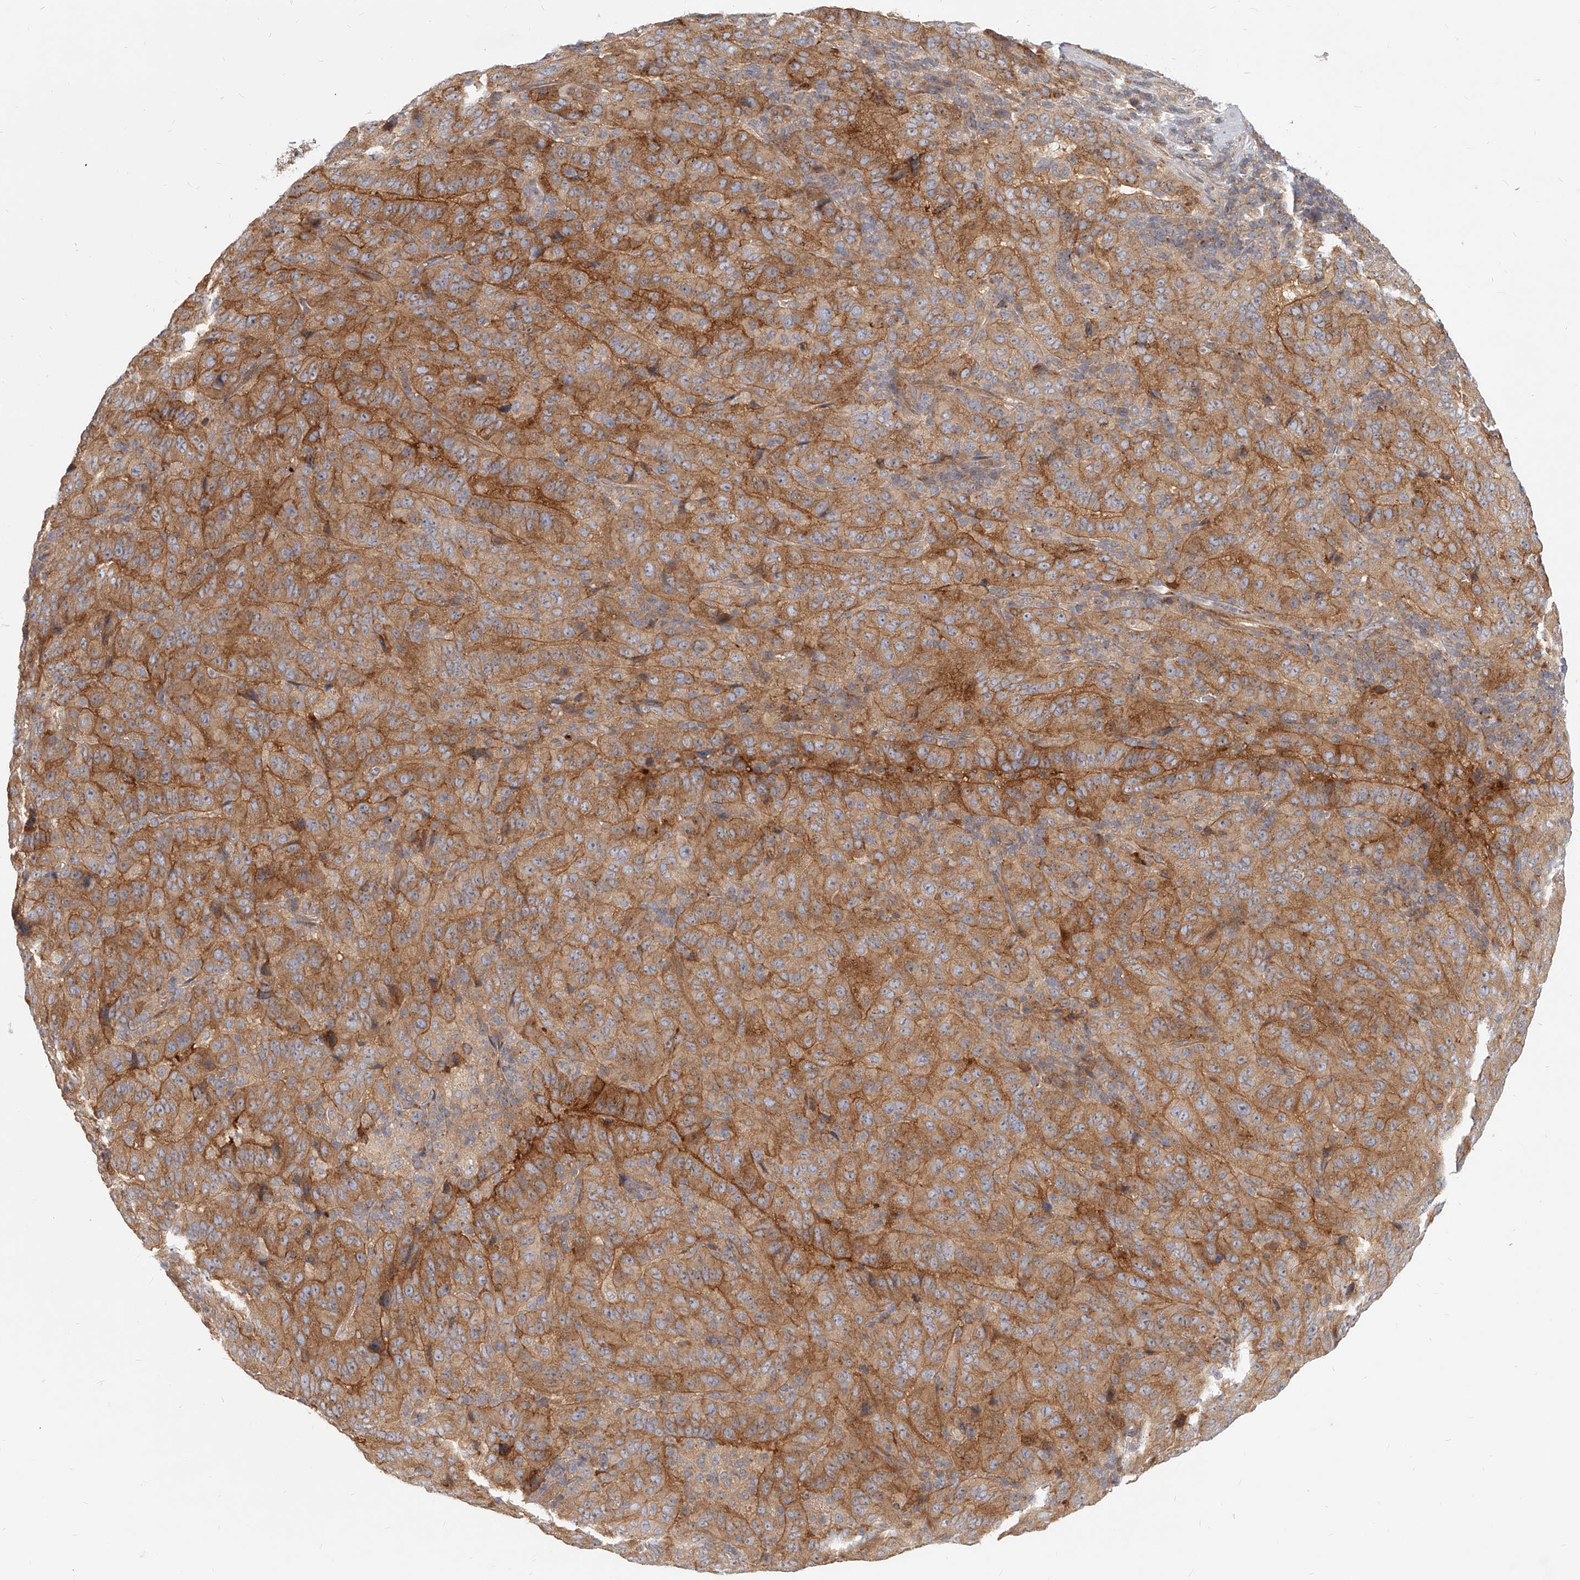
{"staining": {"intensity": "moderate", "quantity": ">75%", "location": "cytoplasmic/membranous"}, "tissue": "pancreatic cancer", "cell_type": "Tumor cells", "image_type": "cancer", "snomed": [{"axis": "morphology", "description": "Adenocarcinoma, NOS"}, {"axis": "topography", "description": "Pancreas"}], "caption": "The immunohistochemical stain shows moderate cytoplasmic/membranous staining in tumor cells of adenocarcinoma (pancreatic) tissue.", "gene": "SLC37A1", "patient": {"sex": "male", "age": 63}}